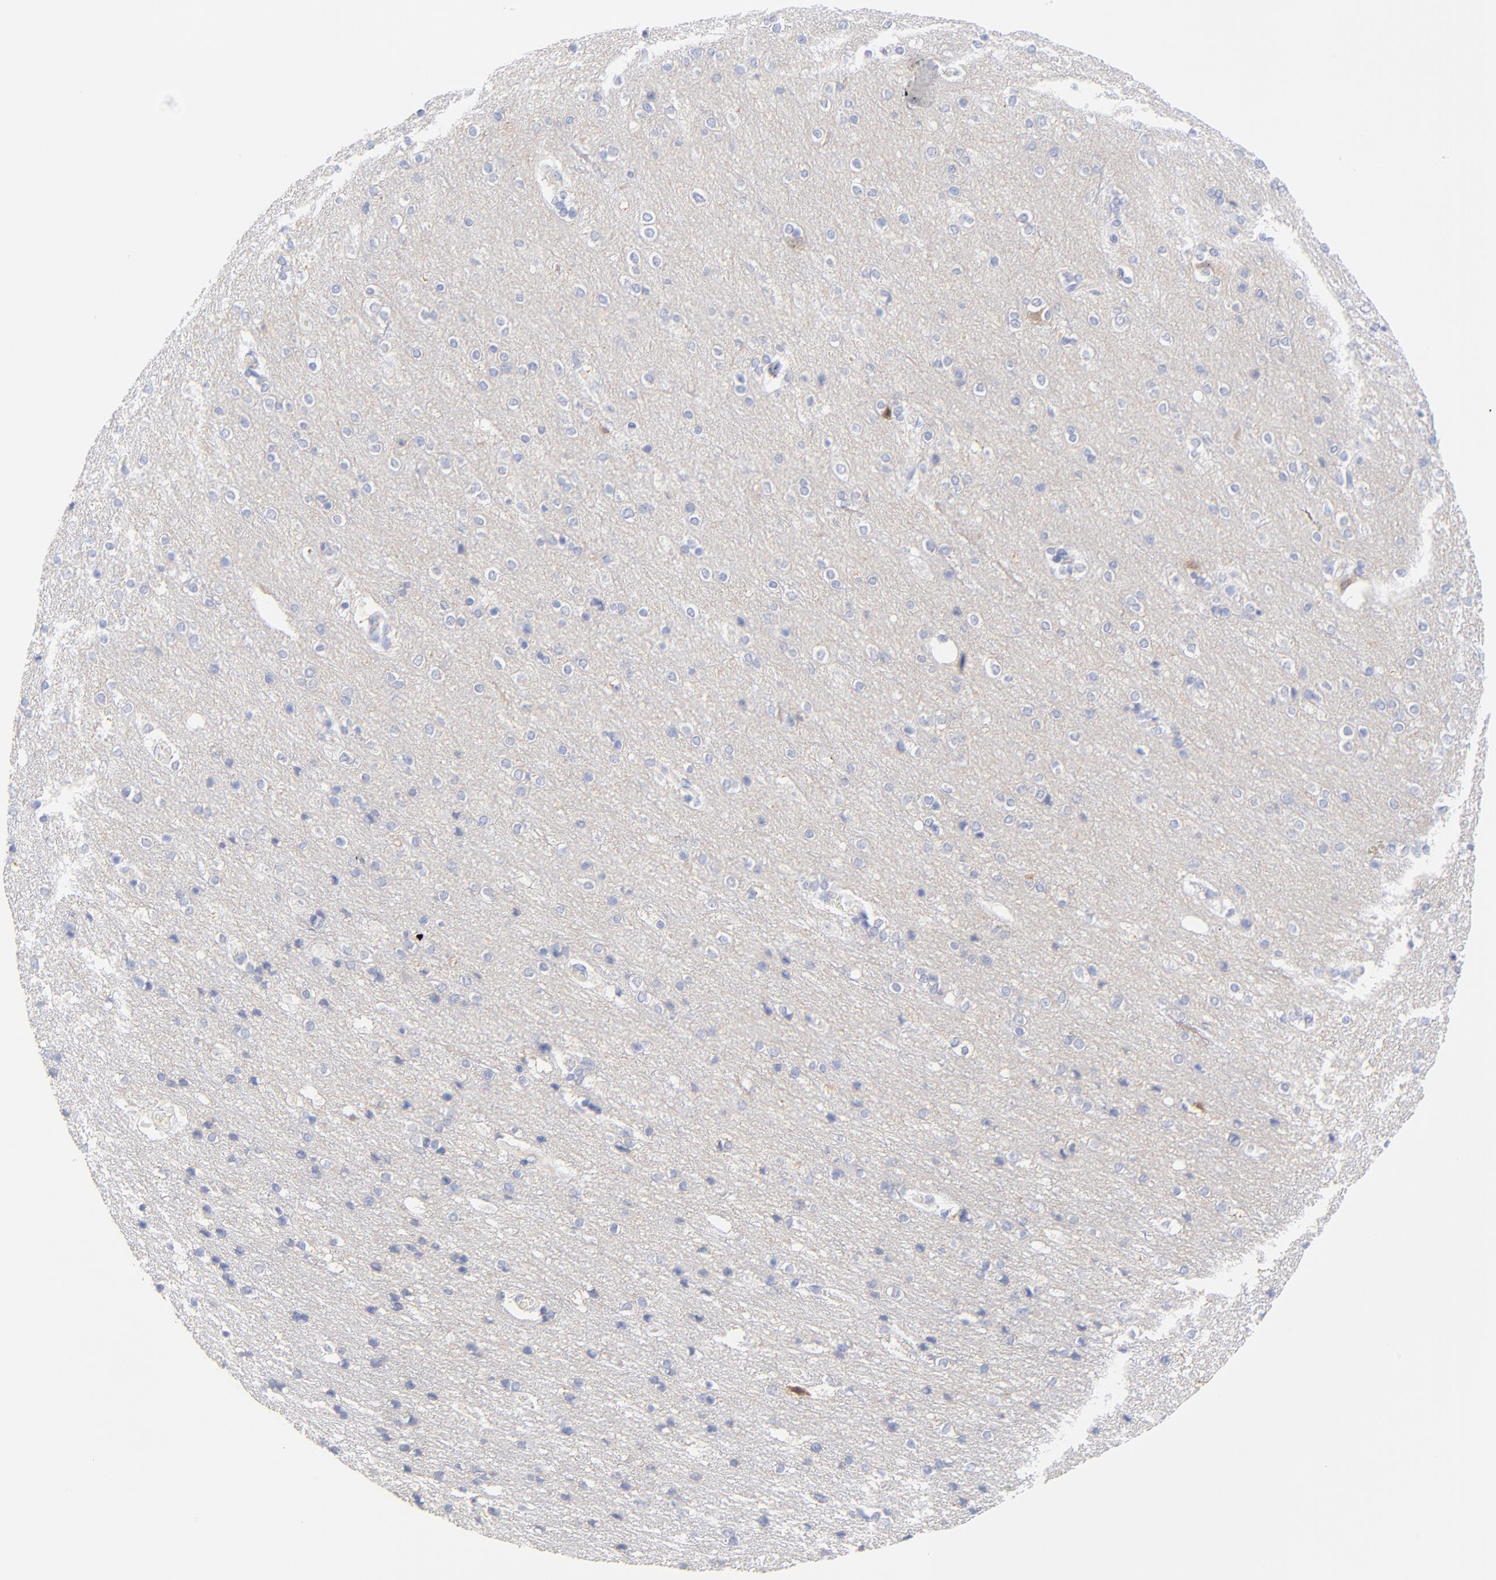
{"staining": {"intensity": "negative", "quantity": "none", "location": "none"}, "tissue": "cerebral cortex", "cell_type": "Endothelial cells", "image_type": "normal", "snomed": [{"axis": "morphology", "description": "Normal tissue, NOS"}, {"axis": "topography", "description": "Cerebral cortex"}], "caption": "Immunohistochemistry (IHC) histopathology image of benign cerebral cortex stained for a protein (brown), which exhibits no staining in endothelial cells.", "gene": "SULT4A1", "patient": {"sex": "female", "age": 54}}